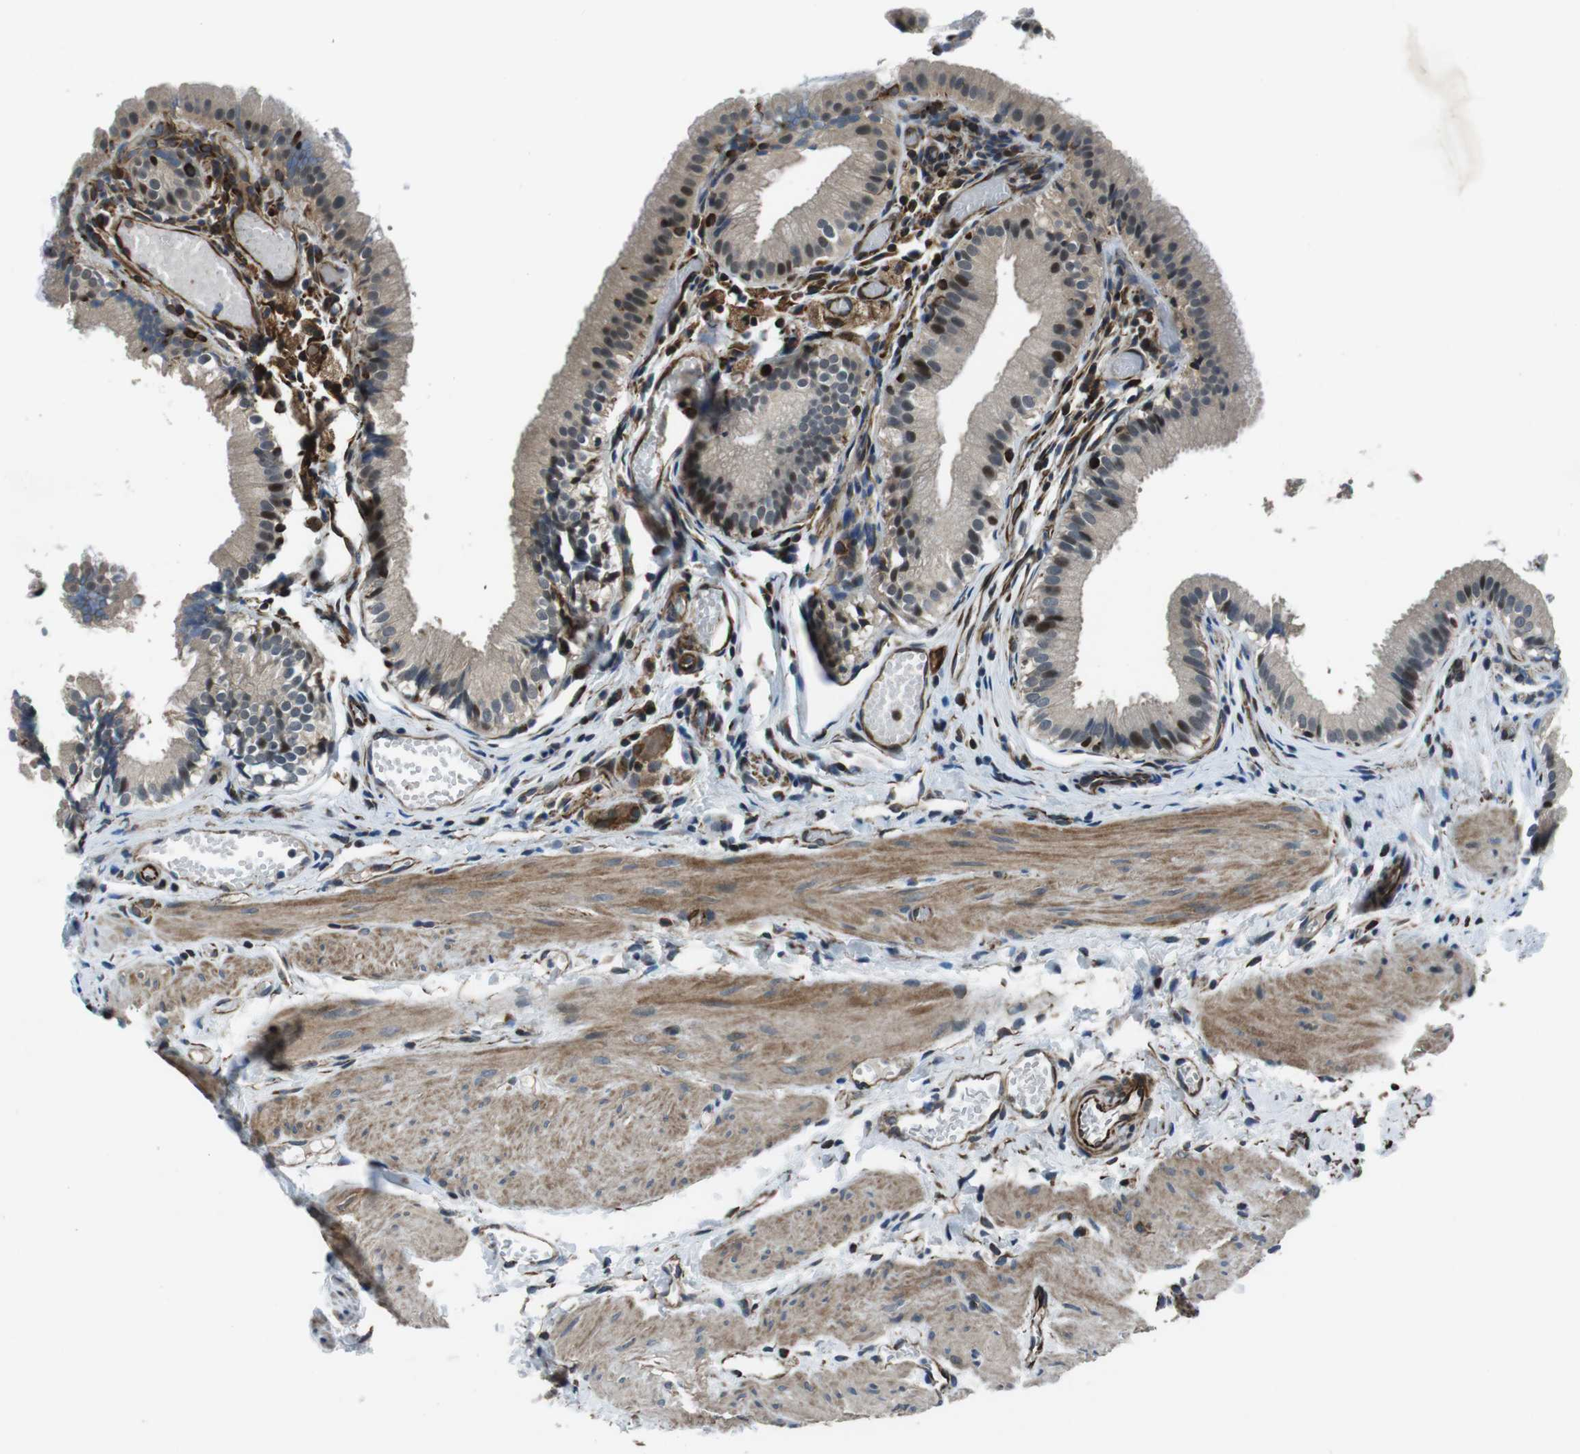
{"staining": {"intensity": "moderate", "quantity": "25%-75%", "location": "nuclear"}, "tissue": "gallbladder", "cell_type": "Glandular cells", "image_type": "normal", "snomed": [{"axis": "morphology", "description": "Normal tissue, NOS"}, {"axis": "topography", "description": "Gallbladder"}], "caption": "Immunohistochemical staining of unremarkable gallbladder demonstrates 25%-75% levels of moderate nuclear protein positivity in about 25%-75% of glandular cells.", "gene": "LRRC49", "patient": {"sex": "female", "age": 26}}